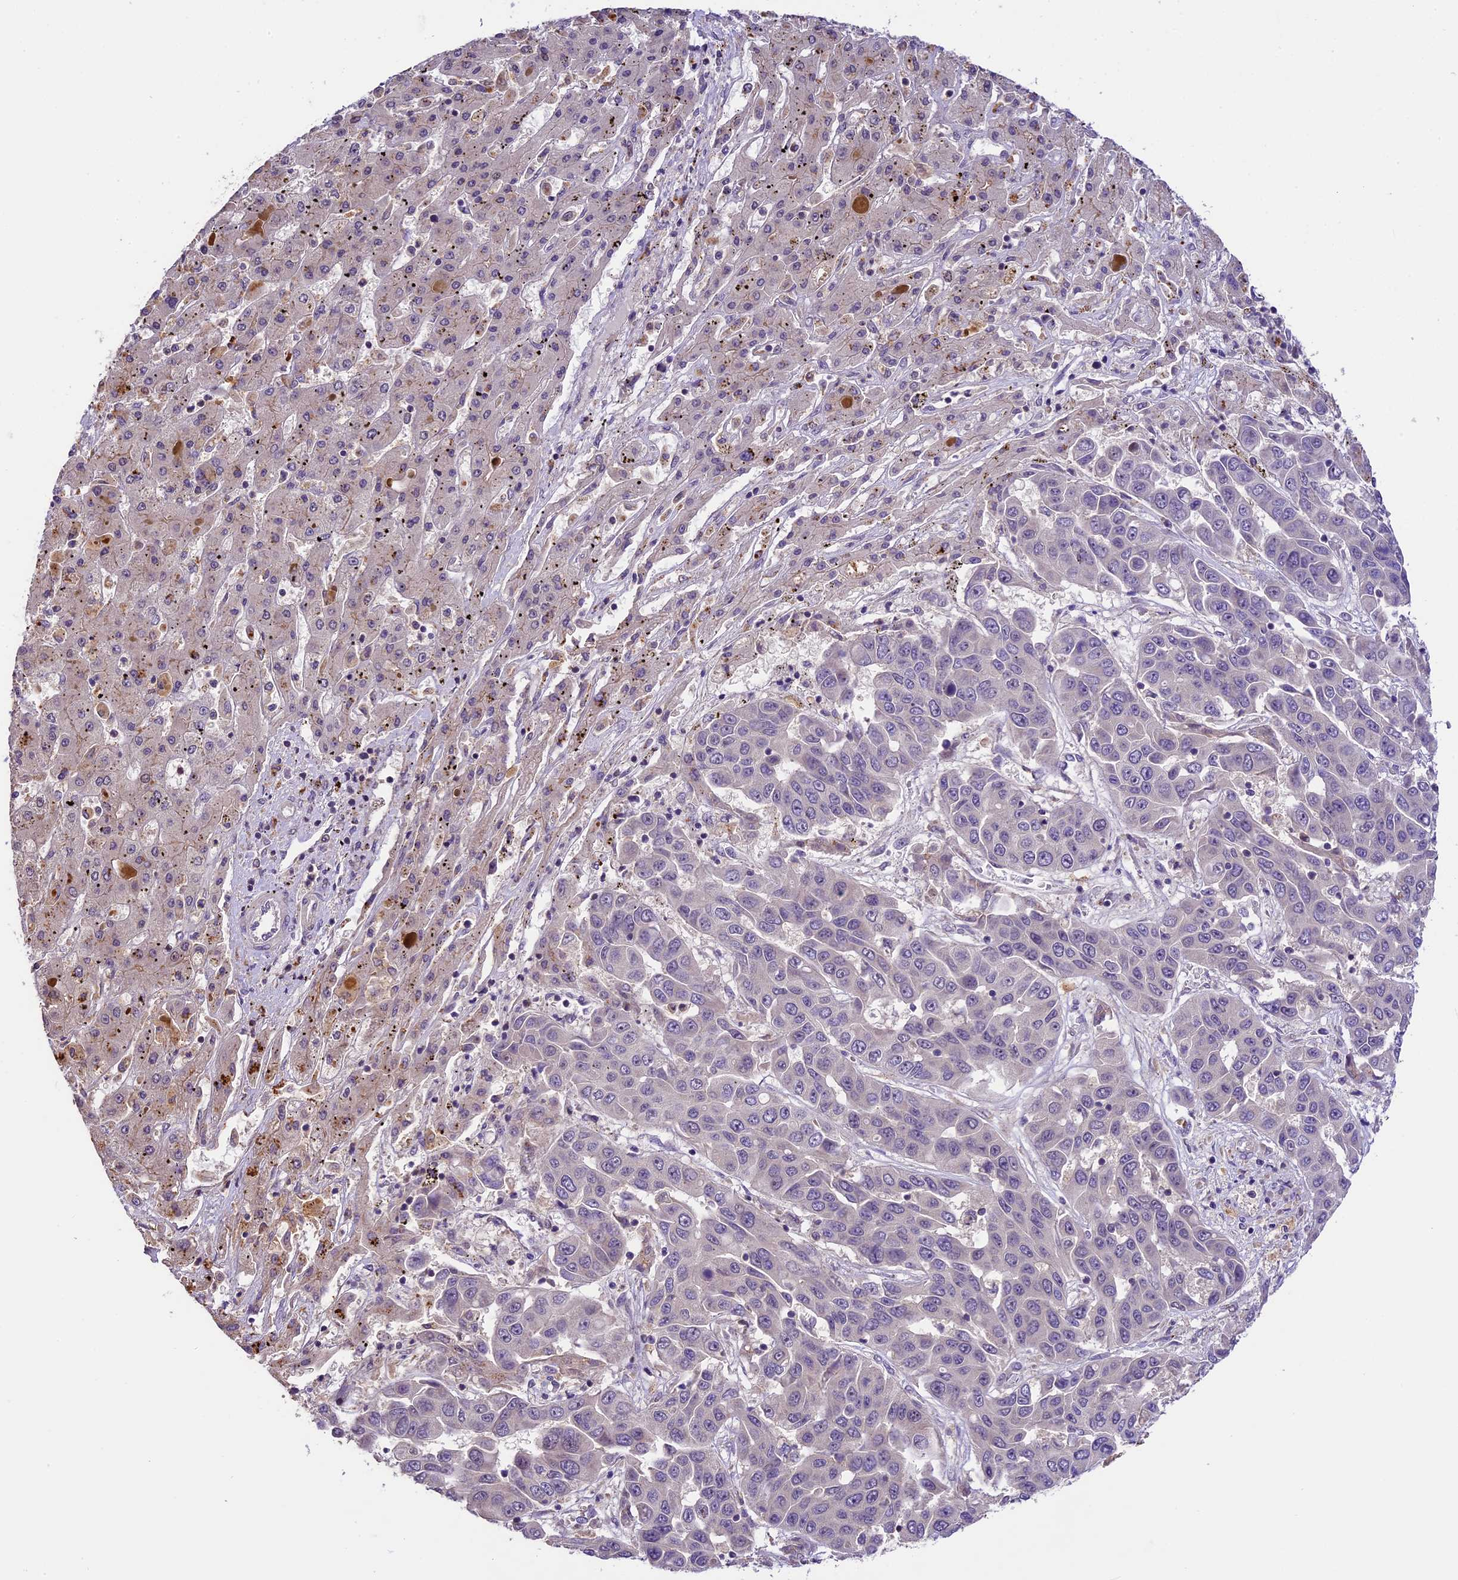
{"staining": {"intensity": "negative", "quantity": "none", "location": "none"}, "tissue": "liver cancer", "cell_type": "Tumor cells", "image_type": "cancer", "snomed": [{"axis": "morphology", "description": "Cholangiocarcinoma"}, {"axis": "topography", "description": "Liver"}], "caption": "Tumor cells are negative for protein expression in human cholangiocarcinoma (liver). (DAB IHC with hematoxylin counter stain).", "gene": "DGKH", "patient": {"sex": "female", "age": 52}}